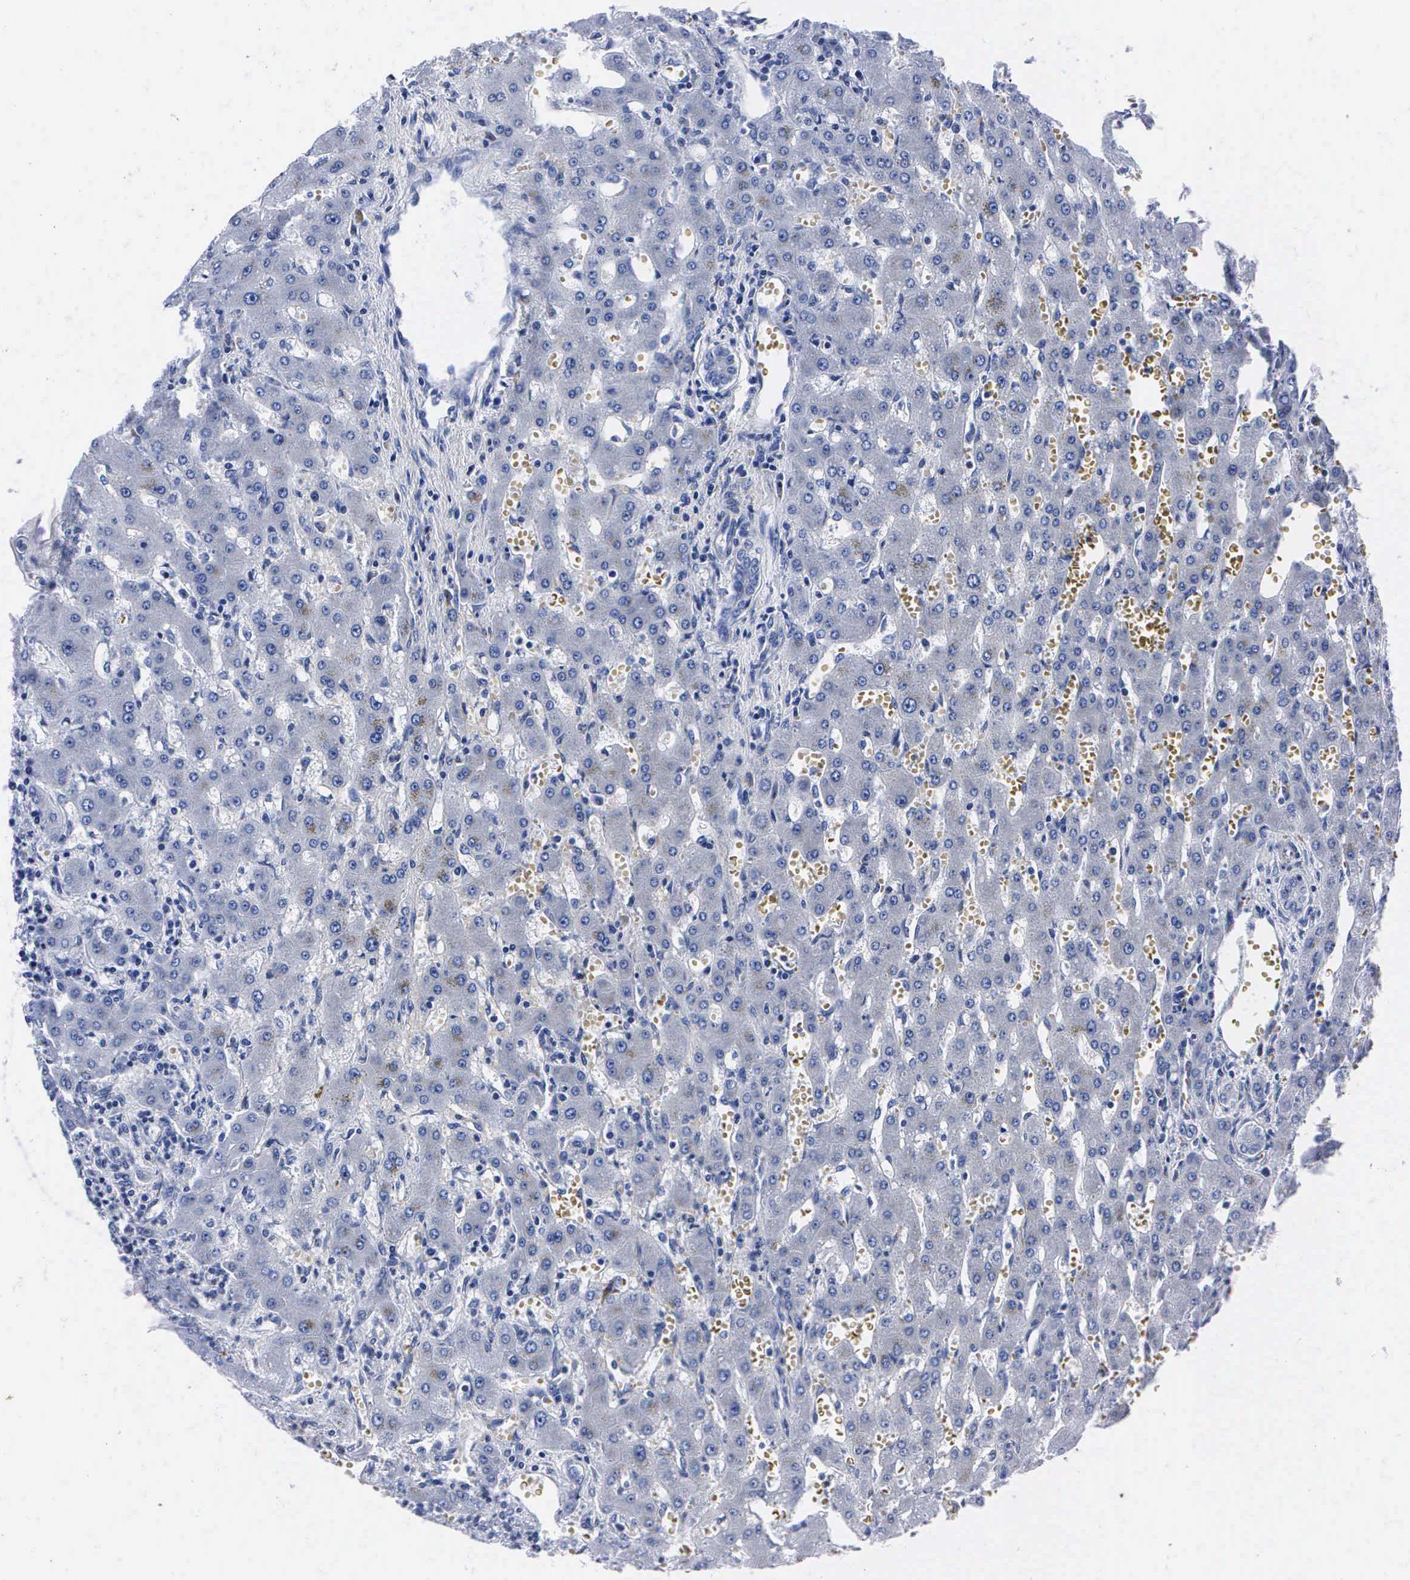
{"staining": {"intensity": "negative", "quantity": "none", "location": "none"}, "tissue": "liver", "cell_type": "Cholangiocytes", "image_type": "normal", "snomed": [{"axis": "morphology", "description": "Normal tissue, NOS"}, {"axis": "topography", "description": "Liver"}], "caption": "This is a image of IHC staining of unremarkable liver, which shows no positivity in cholangiocytes.", "gene": "ENO2", "patient": {"sex": "female", "age": 30}}